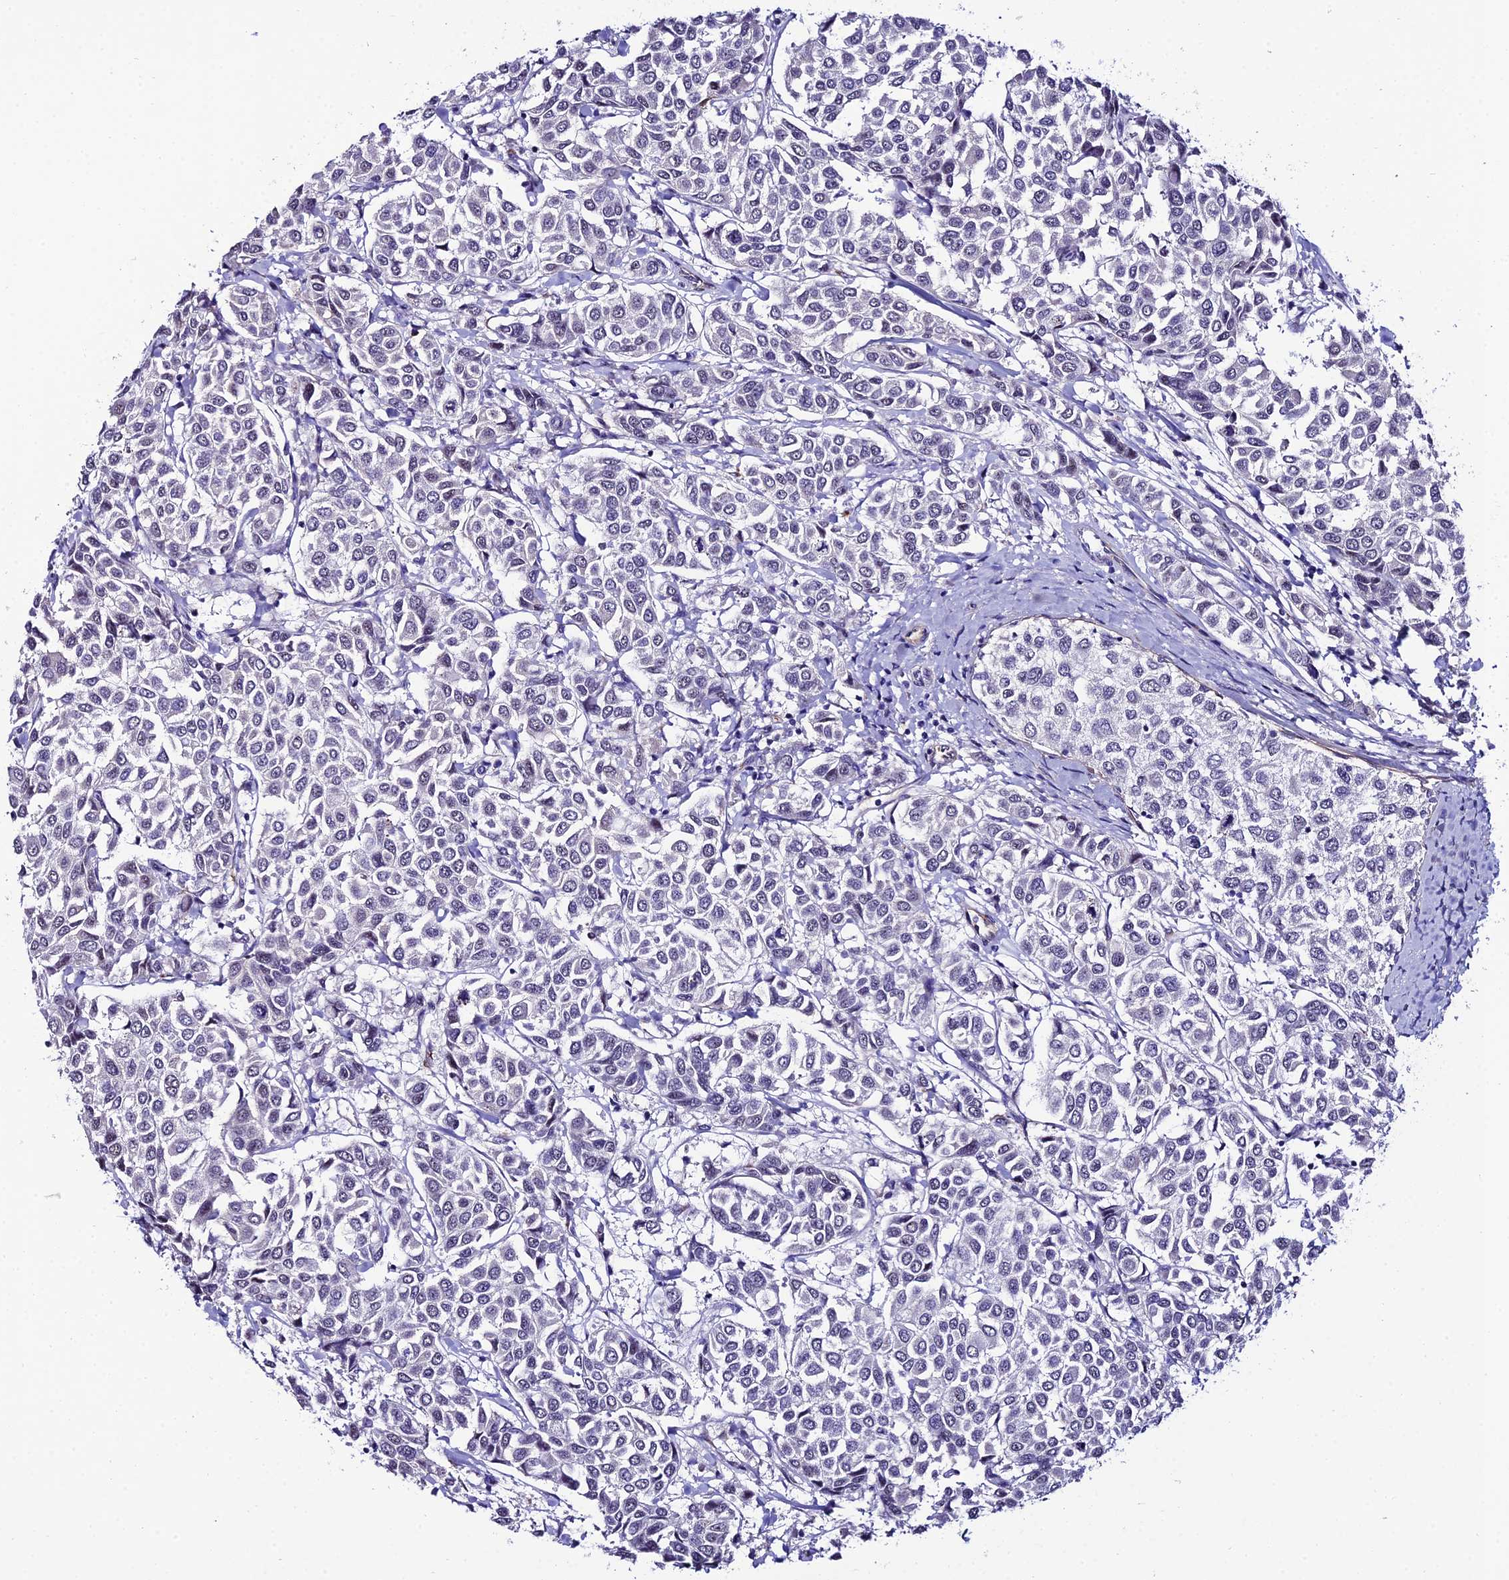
{"staining": {"intensity": "negative", "quantity": "none", "location": "none"}, "tissue": "breast cancer", "cell_type": "Tumor cells", "image_type": "cancer", "snomed": [{"axis": "morphology", "description": "Duct carcinoma"}, {"axis": "topography", "description": "Breast"}], "caption": "Human breast cancer (invasive ductal carcinoma) stained for a protein using immunohistochemistry reveals no staining in tumor cells.", "gene": "SYT15", "patient": {"sex": "female", "age": 55}}